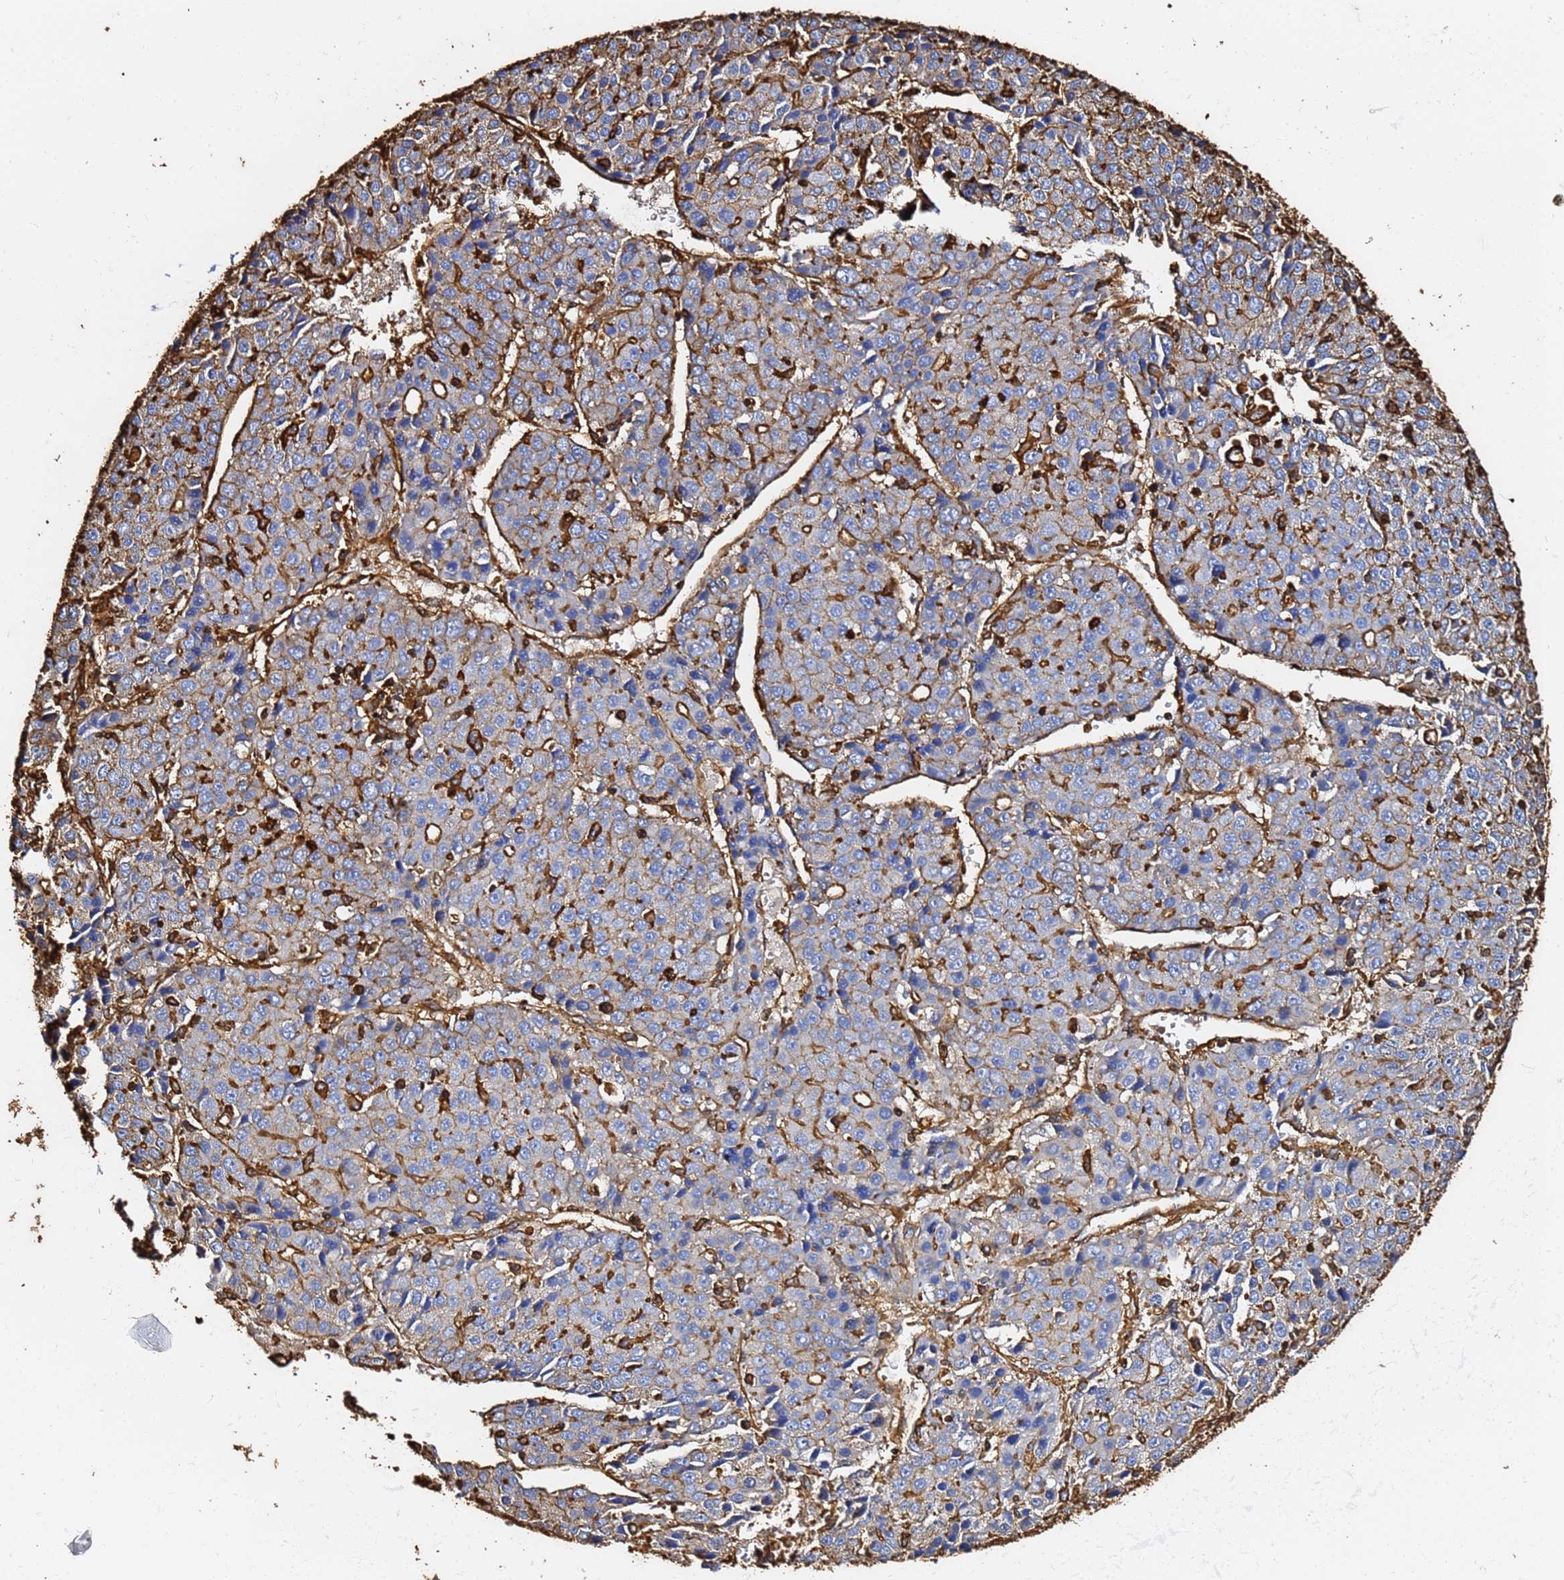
{"staining": {"intensity": "moderate", "quantity": "25%-75%", "location": "cytoplasmic/membranous"}, "tissue": "liver cancer", "cell_type": "Tumor cells", "image_type": "cancer", "snomed": [{"axis": "morphology", "description": "Carcinoma, Hepatocellular, NOS"}, {"axis": "topography", "description": "Liver"}], "caption": "Protein staining displays moderate cytoplasmic/membranous staining in about 25%-75% of tumor cells in liver hepatocellular carcinoma.", "gene": "ACTB", "patient": {"sex": "male", "age": 55}}